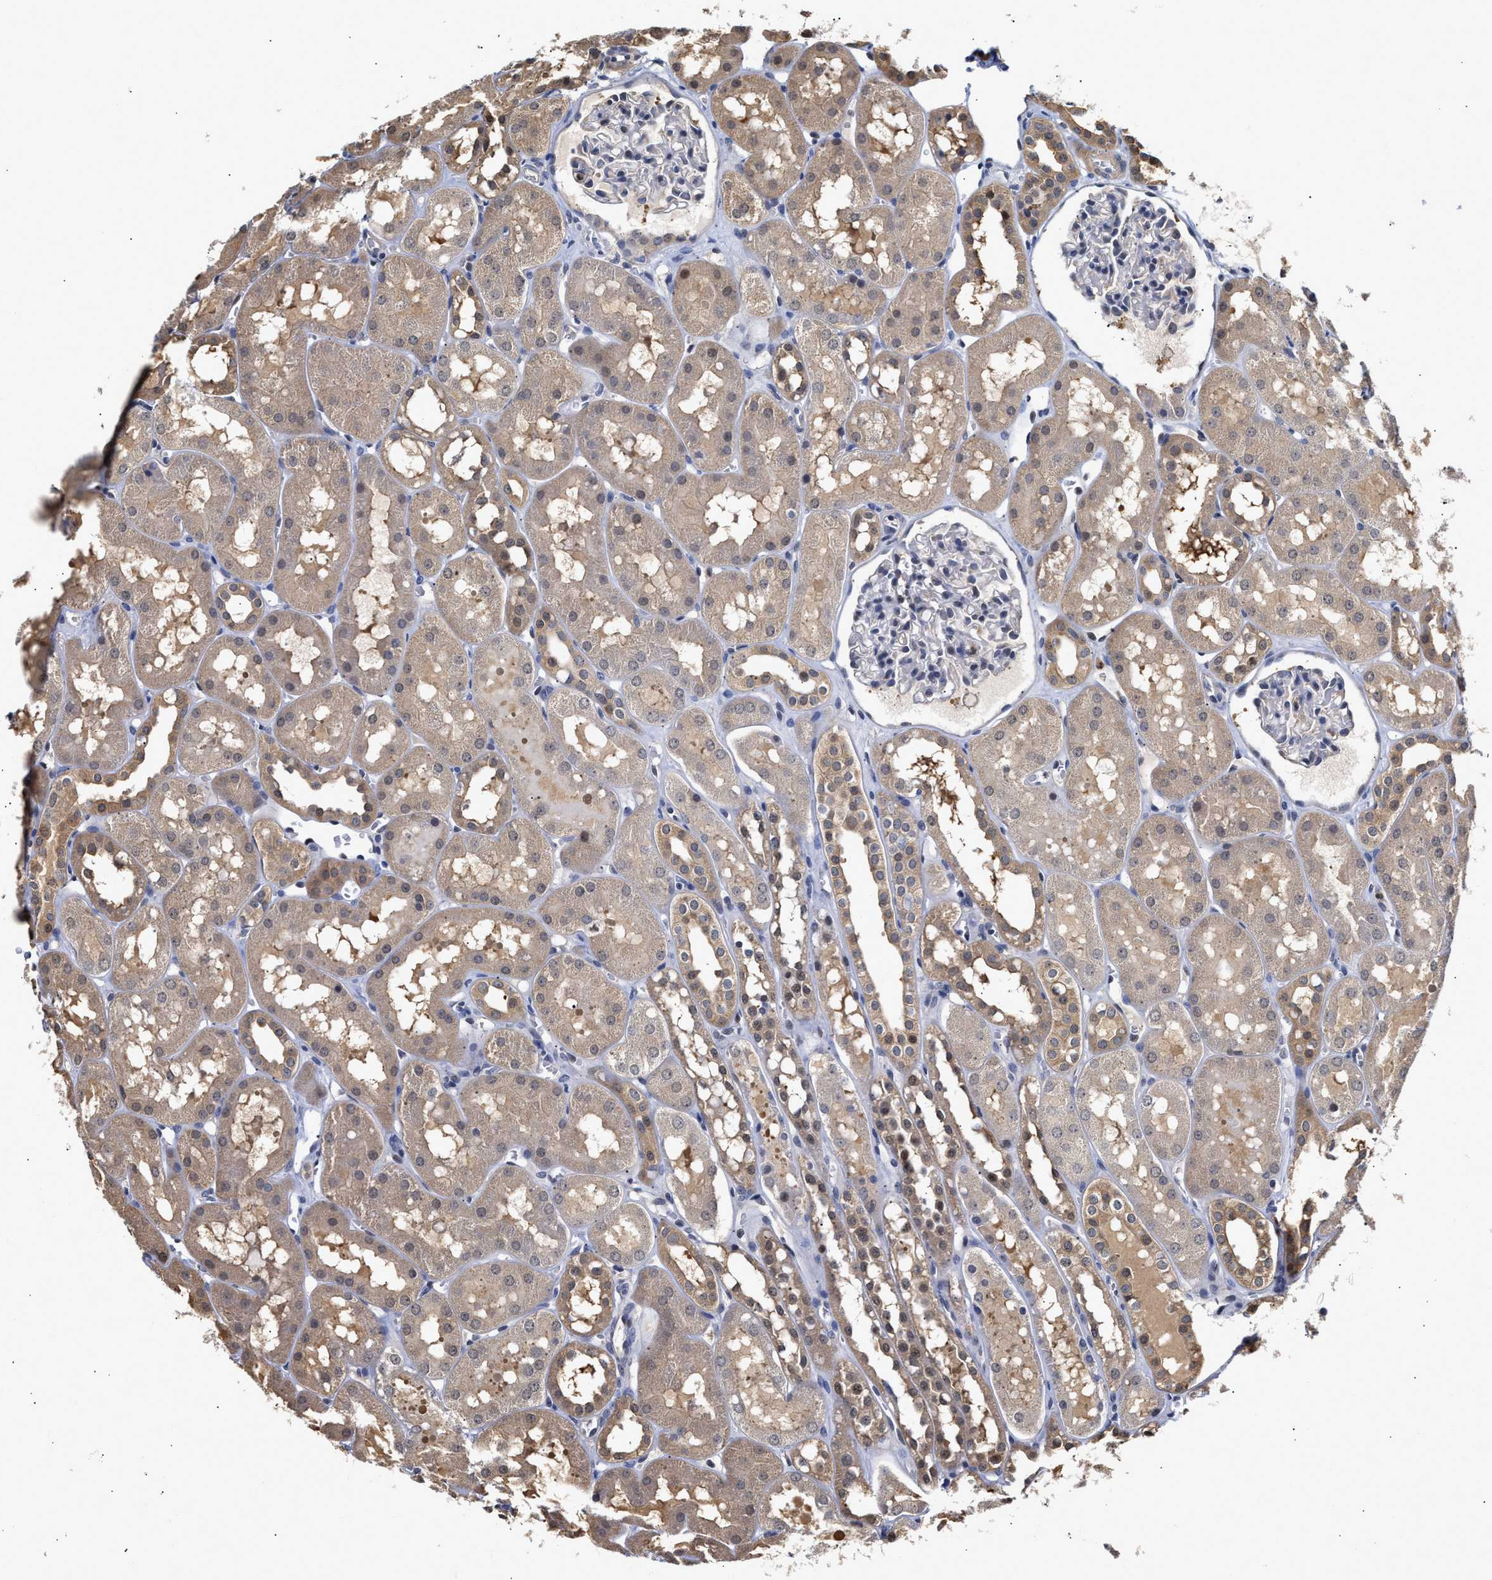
{"staining": {"intensity": "negative", "quantity": "none", "location": "none"}, "tissue": "kidney", "cell_type": "Cells in glomeruli", "image_type": "normal", "snomed": [{"axis": "morphology", "description": "Normal tissue, NOS"}, {"axis": "topography", "description": "Kidney"}, {"axis": "topography", "description": "Urinary bladder"}], "caption": "An image of kidney stained for a protein reveals no brown staining in cells in glomeruli. The staining was performed using DAB (3,3'-diaminobenzidine) to visualize the protein expression in brown, while the nuclei were stained in blue with hematoxylin (Magnification: 20x).", "gene": "KLHDC1", "patient": {"sex": "male", "age": 16}}